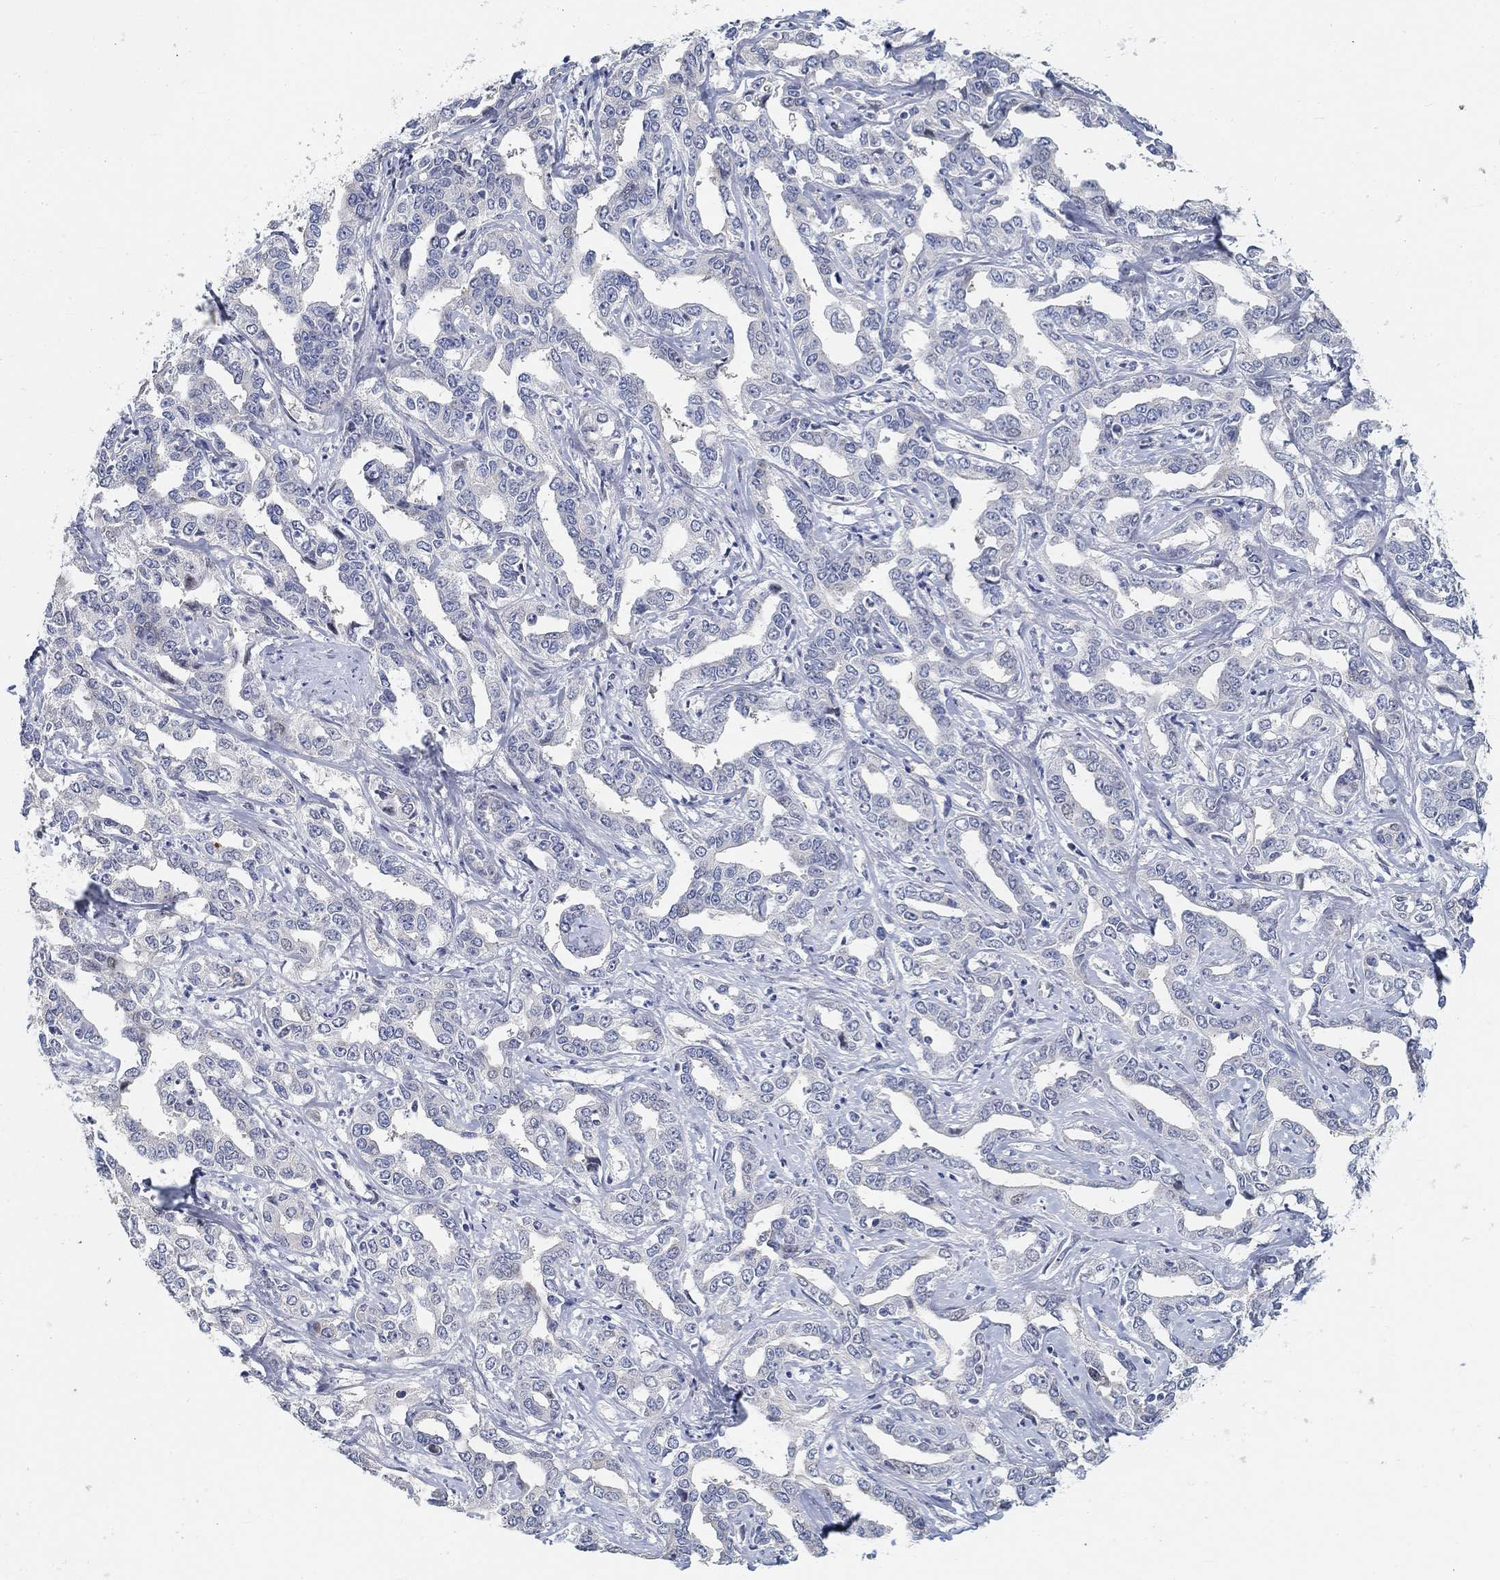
{"staining": {"intensity": "negative", "quantity": "none", "location": "none"}, "tissue": "liver cancer", "cell_type": "Tumor cells", "image_type": "cancer", "snomed": [{"axis": "morphology", "description": "Cholangiocarcinoma"}, {"axis": "topography", "description": "Liver"}], "caption": "Tumor cells show no significant expression in liver cancer. (Immunohistochemistry (ihc), brightfield microscopy, high magnification).", "gene": "SNTG2", "patient": {"sex": "male", "age": 59}}